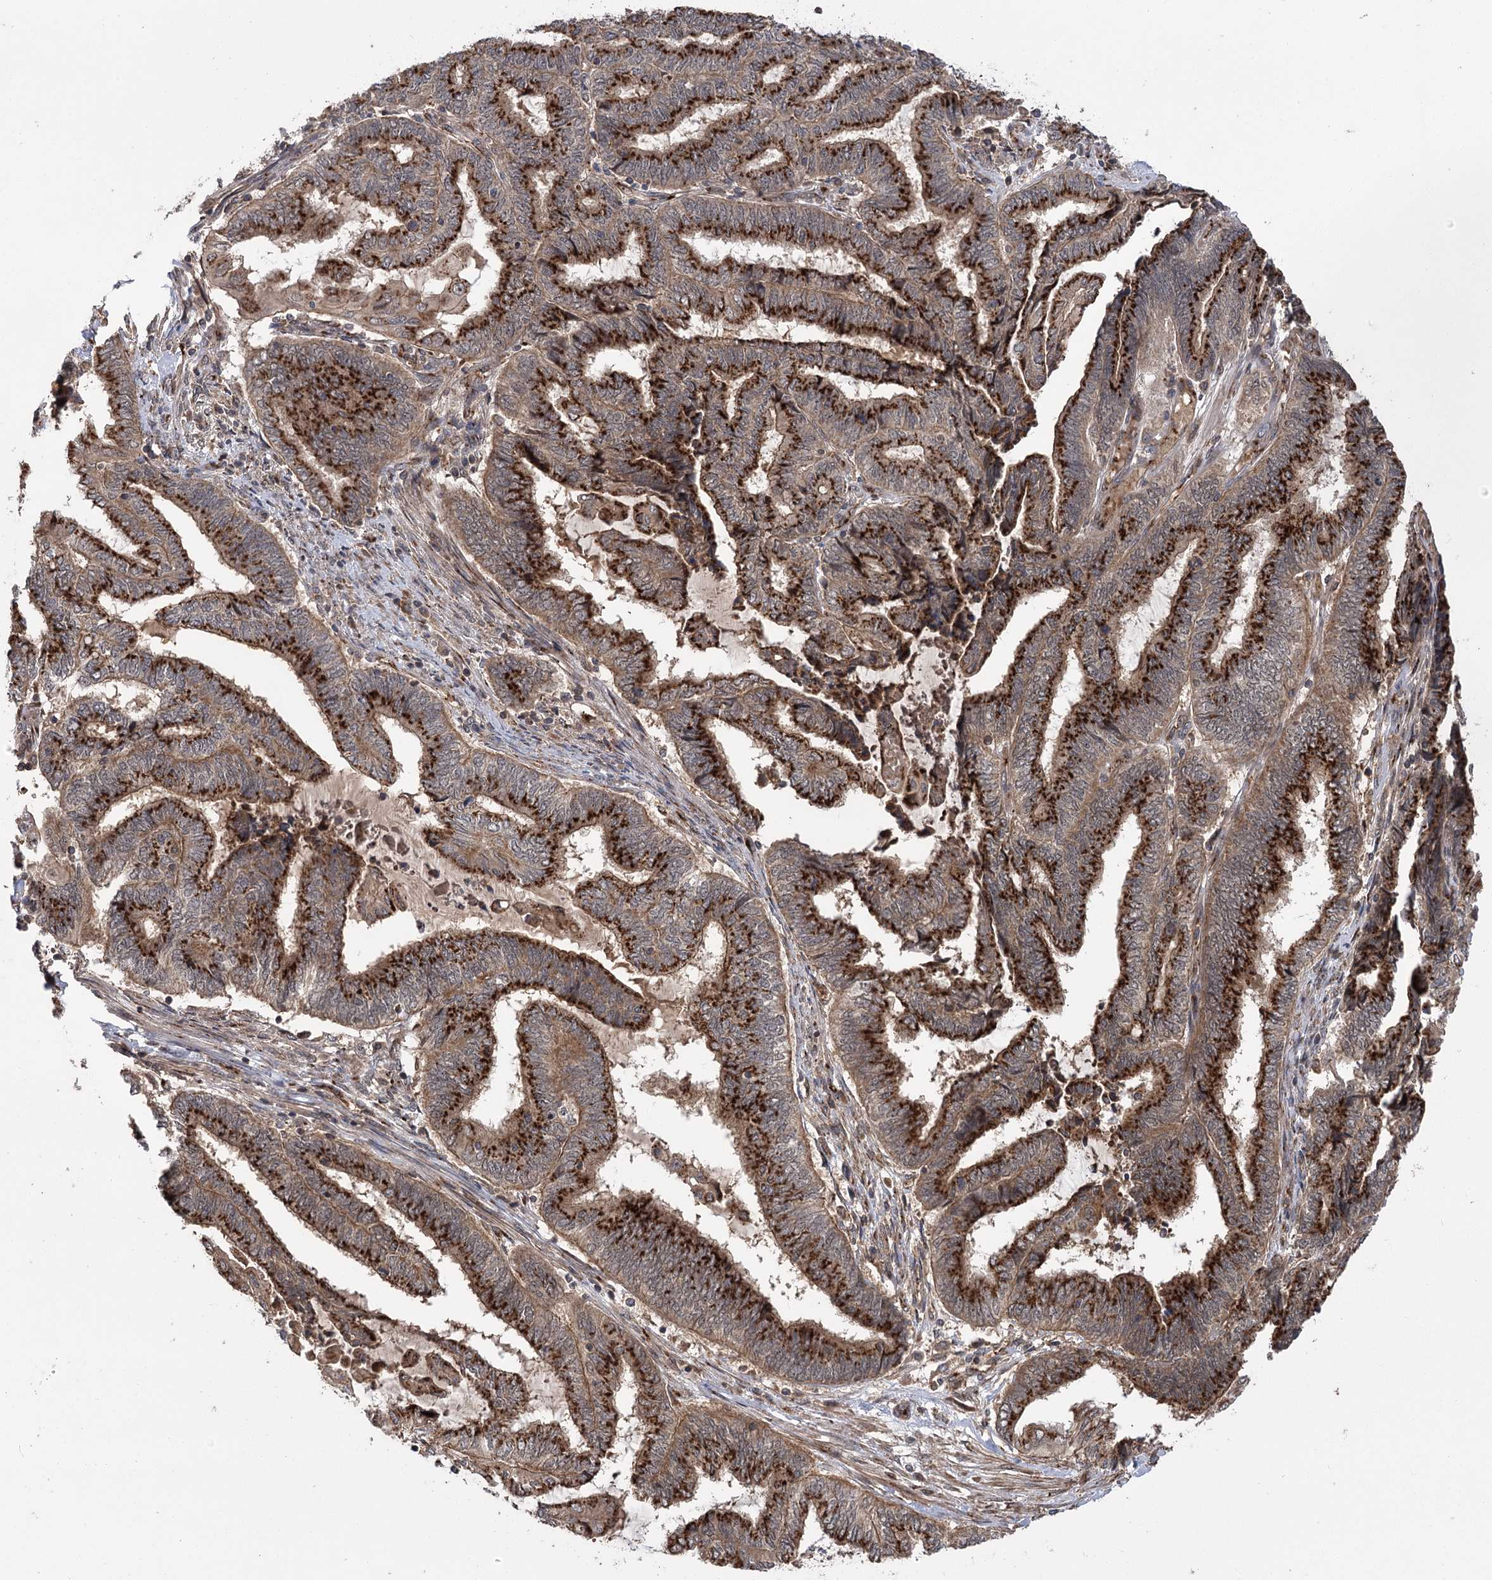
{"staining": {"intensity": "strong", "quantity": ">75%", "location": "cytoplasmic/membranous"}, "tissue": "endometrial cancer", "cell_type": "Tumor cells", "image_type": "cancer", "snomed": [{"axis": "morphology", "description": "Adenocarcinoma, NOS"}, {"axis": "topography", "description": "Uterus"}, {"axis": "topography", "description": "Endometrium"}], "caption": "Immunohistochemistry (DAB (3,3'-diaminobenzidine)) staining of human endometrial cancer shows strong cytoplasmic/membranous protein expression in about >75% of tumor cells.", "gene": "CARD19", "patient": {"sex": "female", "age": 70}}